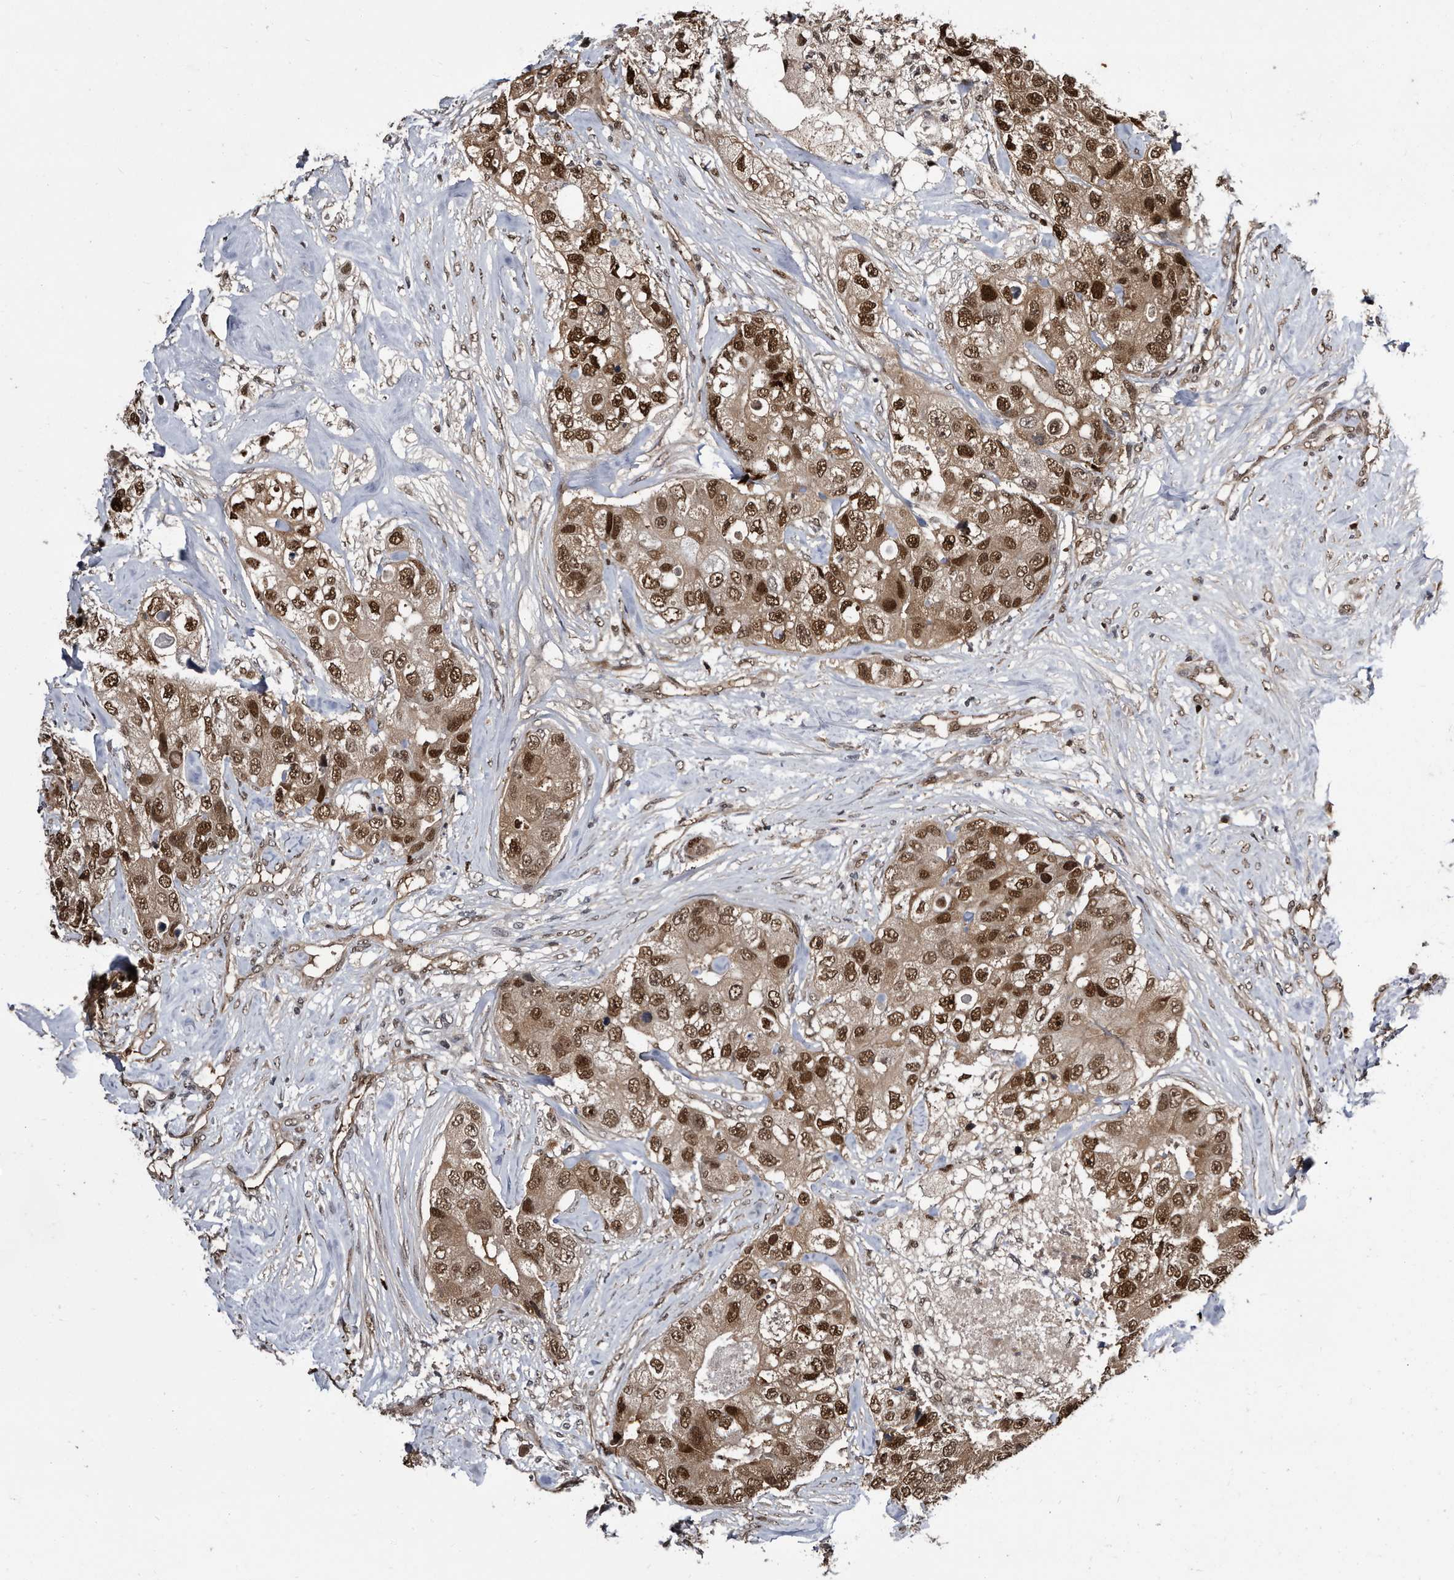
{"staining": {"intensity": "strong", "quantity": ">75%", "location": "cytoplasmic/membranous,nuclear"}, "tissue": "breast cancer", "cell_type": "Tumor cells", "image_type": "cancer", "snomed": [{"axis": "morphology", "description": "Duct carcinoma"}, {"axis": "topography", "description": "Breast"}], "caption": "Immunohistochemical staining of breast cancer (intraductal carcinoma) demonstrates high levels of strong cytoplasmic/membranous and nuclear protein positivity in approximately >75% of tumor cells. (Brightfield microscopy of DAB IHC at high magnification).", "gene": "RAD23B", "patient": {"sex": "female", "age": 62}}